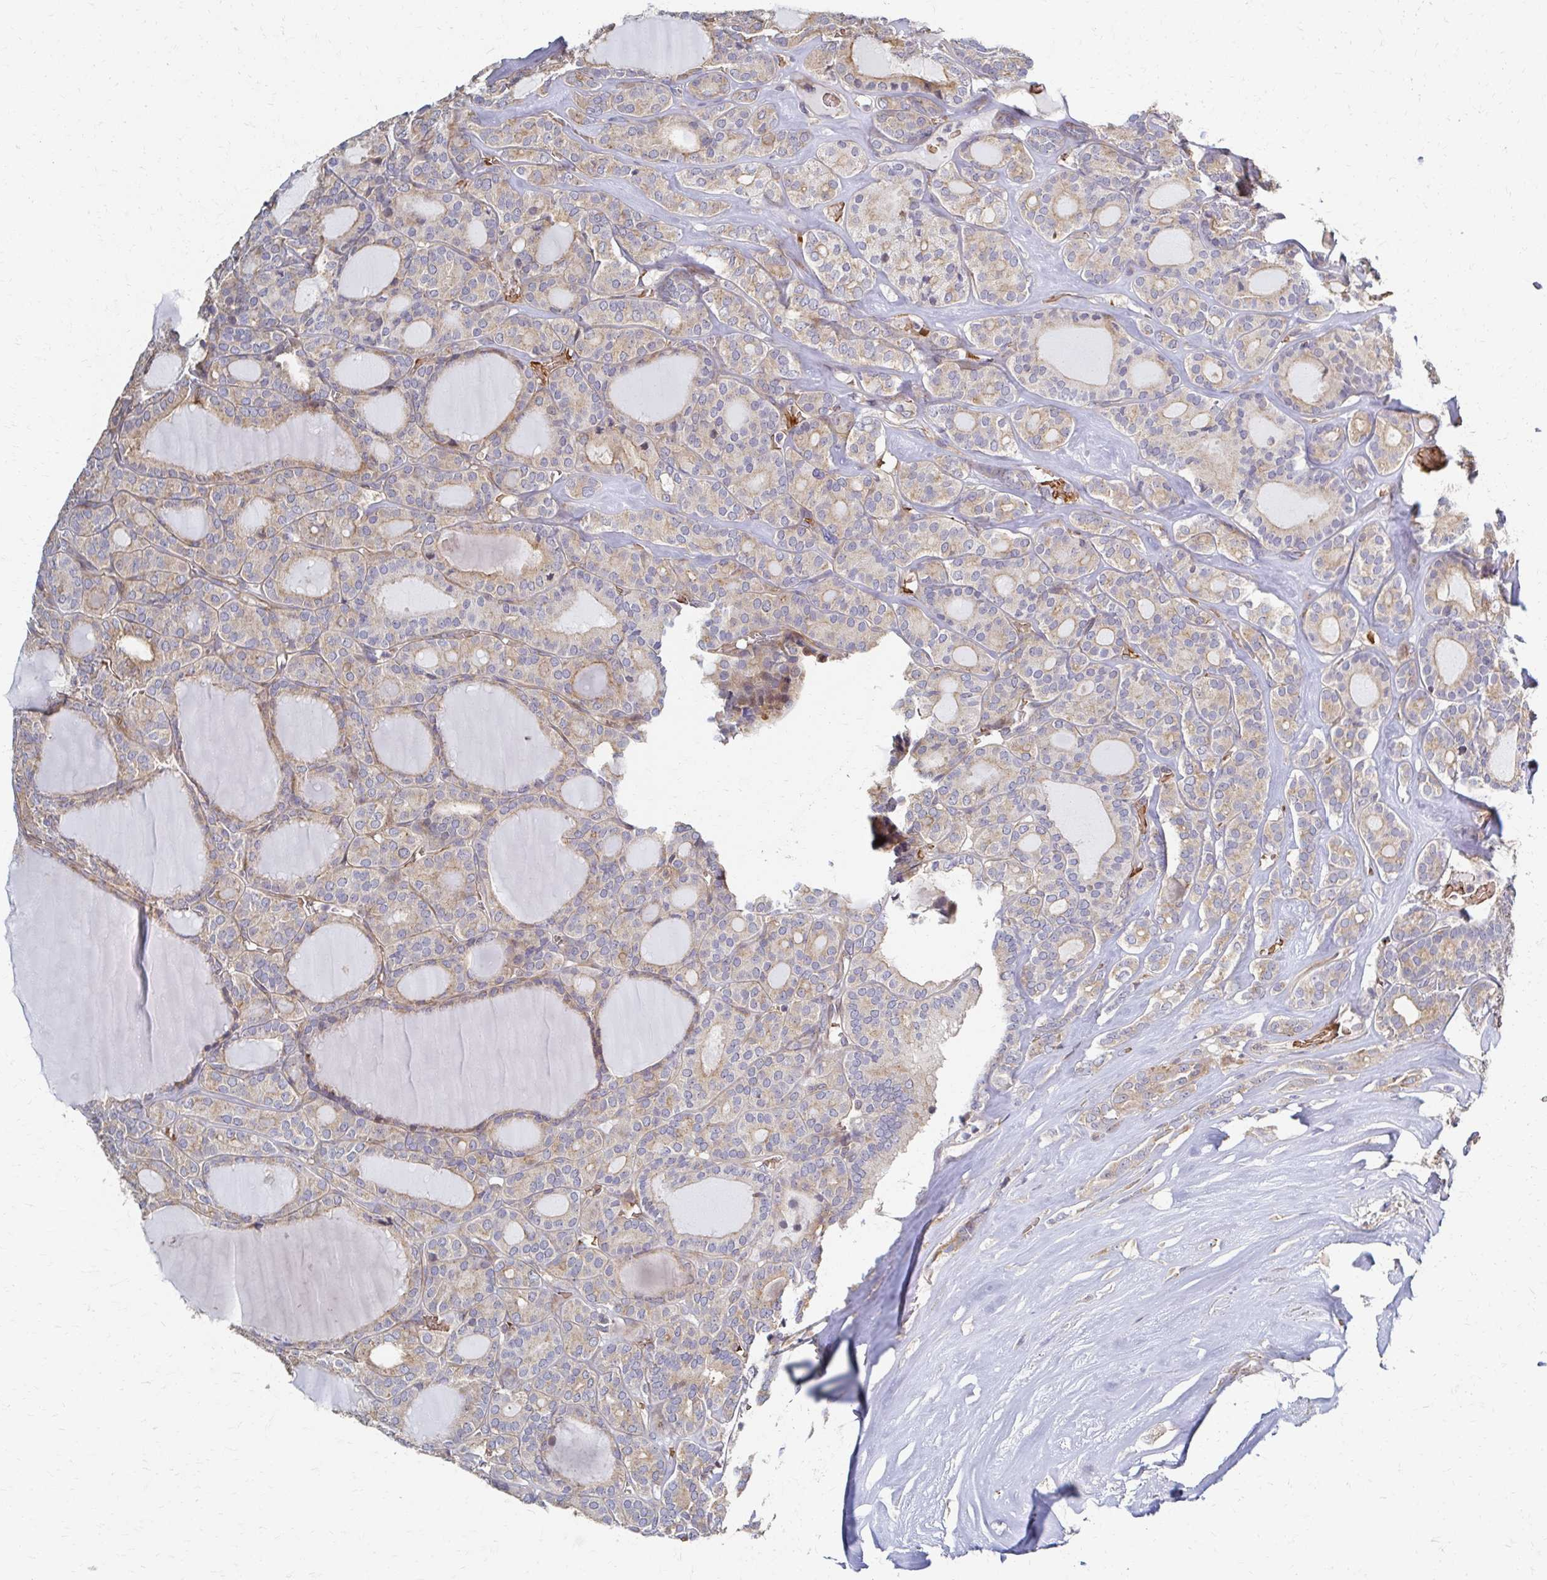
{"staining": {"intensity": "weak", "quantity": ">75%", "location": "cytoplasmic/membranous"}, "tissue": "thyroid cancer", "cell_type": "Tumor cells", "image_type": "cancer", "snomed": [{"axis": "morphology", "description": "Follicular adenoma carcinoma, NOS"}, {"axis": "topography", "description": "Thyroid gland"}], "caption": "Immunohistochemical staining of thyroid cancer demonstrates weak cytoplasmic/membranous protein staining in approximately >75% of tumor cells.", "gene": "SKA2", "patient": {"sex": "male", "age": 74}}